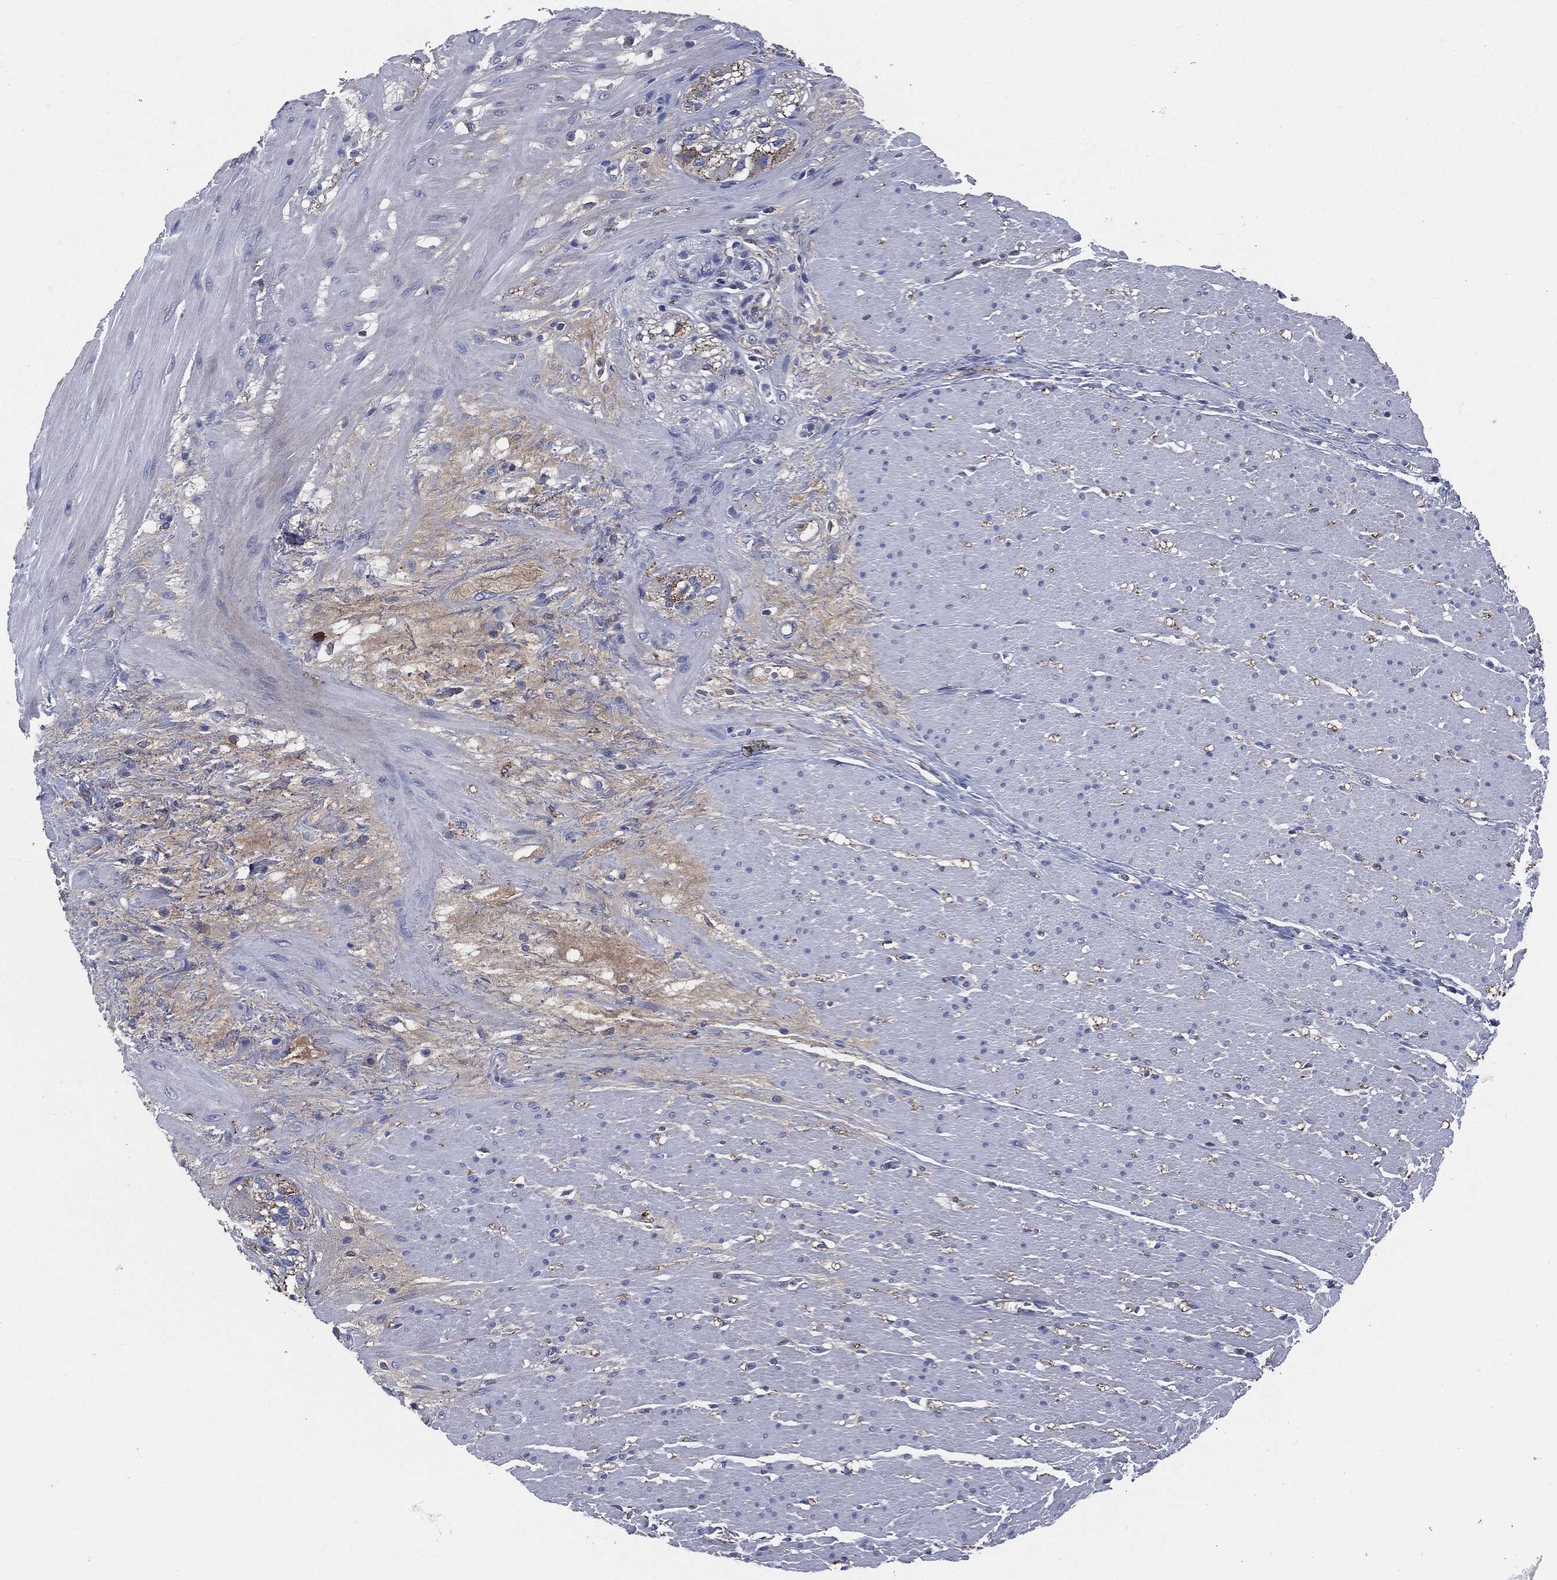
{"staining": {"intensity": "negative", "quantity": "none", "location": "none"}, "tissue": "smooth muscle", "cell_type": "Smooth muscle cells", "image_type": "normal", "snomed": [{"axis": "morphology", "description": "Normal tissue, NOS"}, {"axis": "topography", "description": "Soft tissue"}, {"axis": "topography", "description": "Smooth muscle"}], "caption": "Benign smooth muscle was stained to show a protein in brown. There is no significant positivity in smooth muscle cells. (DAB immunohistochemistry visualized using brightfield microscopy, high magnification).", "gene": "CD27", "patient": {"sex": "male", "age": 72}}